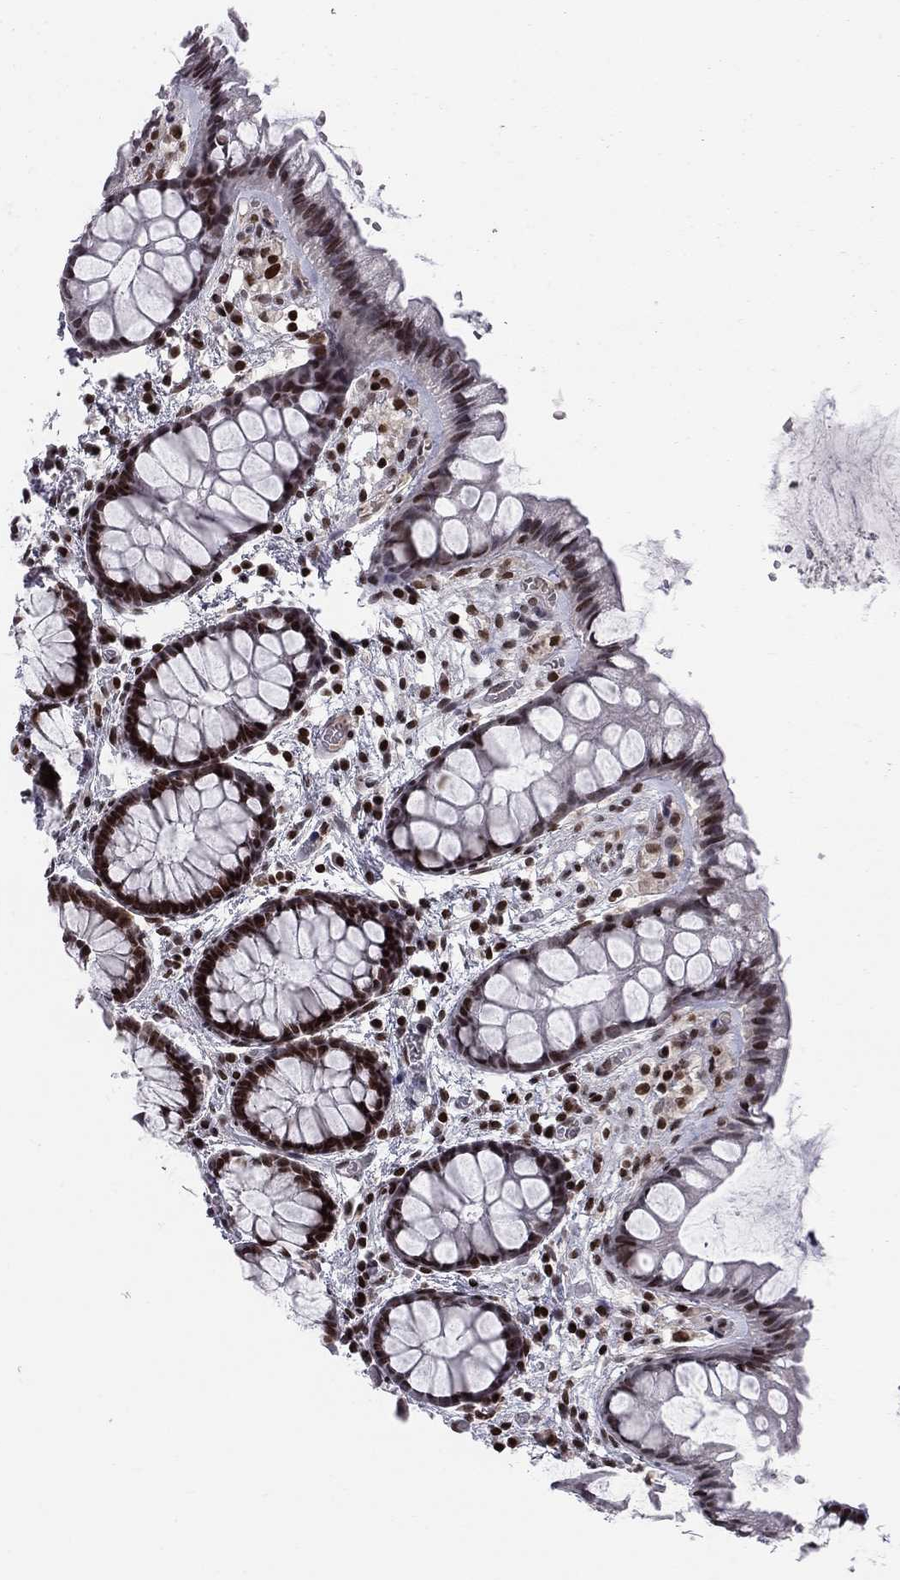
{"staining": {"intensity": "strong", "quantity": "25%-75%", "location": "nuclear"}, "tissue": "rectum", "cell_type": "Glandular cells", "image_type": "normal", "snomed": [{"axis": "morphology", "description": "Normal tissue, NOS"}, {"axis": "topography", "description": "Rectum"}], "caption": "This micrograph displays benign rectum stained with IHC to label a protein in brown. The nuclear of glandular cells show strong positivity for the protein. Nuclei are counter-stained blue.", "gene": "RNASEH2C", "patient": {"sex": "female", "age": 62}}